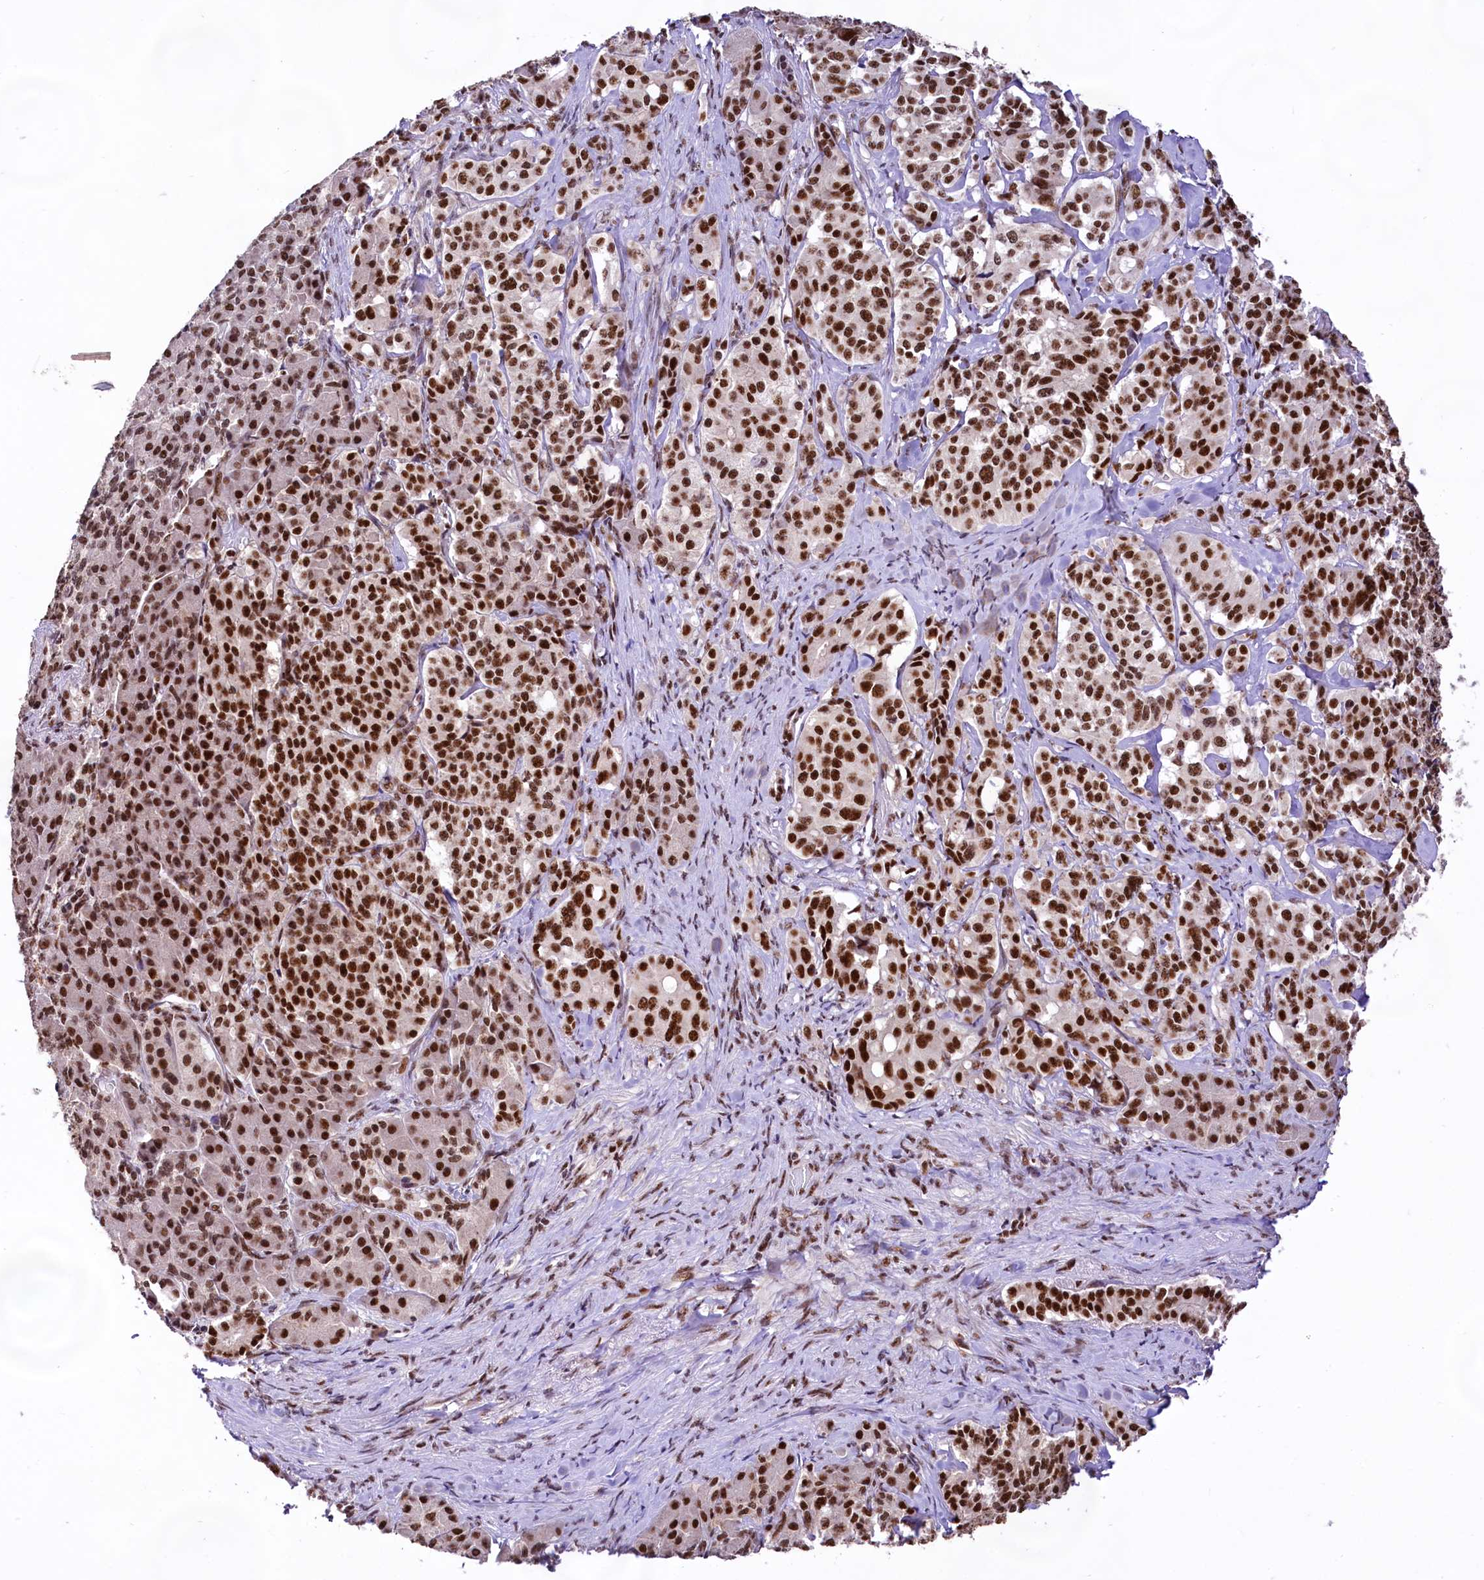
{"staining": {"intensity": "strong", "quantity": ">75%", "location": "nuclear"}, "tissue": "pancreatic cancer", "cell_type": "Tumor cells", "image_type": "cancer", "snomed": [{"axis": "morphology", "description": "Adenocarcinoma, NOS"}, {"axis": "topography", "description": "Pancreas"}], "caption": "Protein staining of pancreatic cancer tissue demonstrates strong nuclear positivity in about >75% of tumor cells.", "gene": "HIRA", "patient": {"sex": "female", "age": 74}}